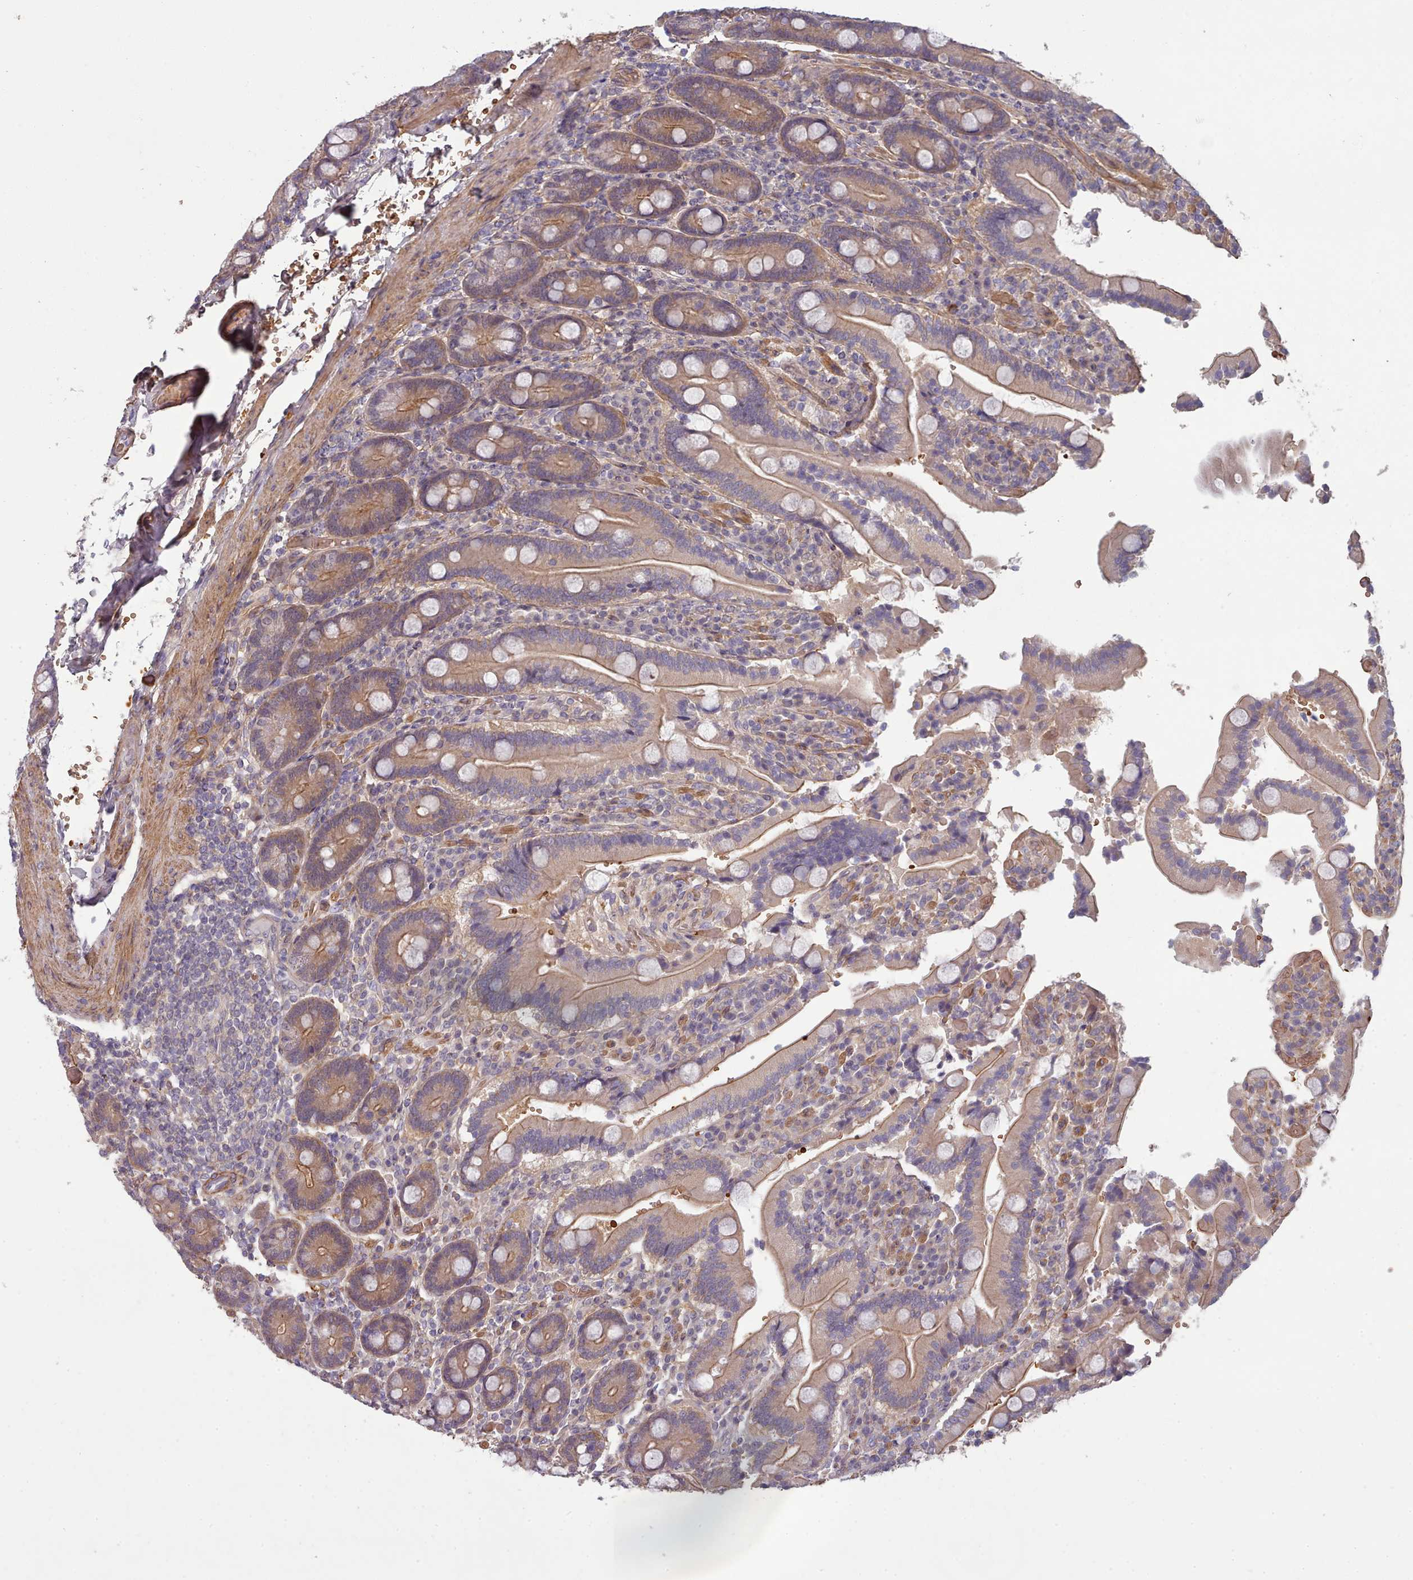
{"staining": {"intensity": "moderate", "quantity": ">75%", "location": "cytoplasmic/membranous"}, "tissue": "duodenum", "cell_type": "Glandular cells", "image_type": "normal", "snomed": [{"axis": "morphology", "description": "Normal tissue, NOS"}, {"axis": "topography", "description": "Duodenum"}], "caption": "Brown immunohistochemical staining in benign human duodenum demonstrates moderate cytoplasmic/membranous staining in about >75% of glandular cells.", "gene": "CLNS1A", "patient": {"sex": "female", "age": 62}}